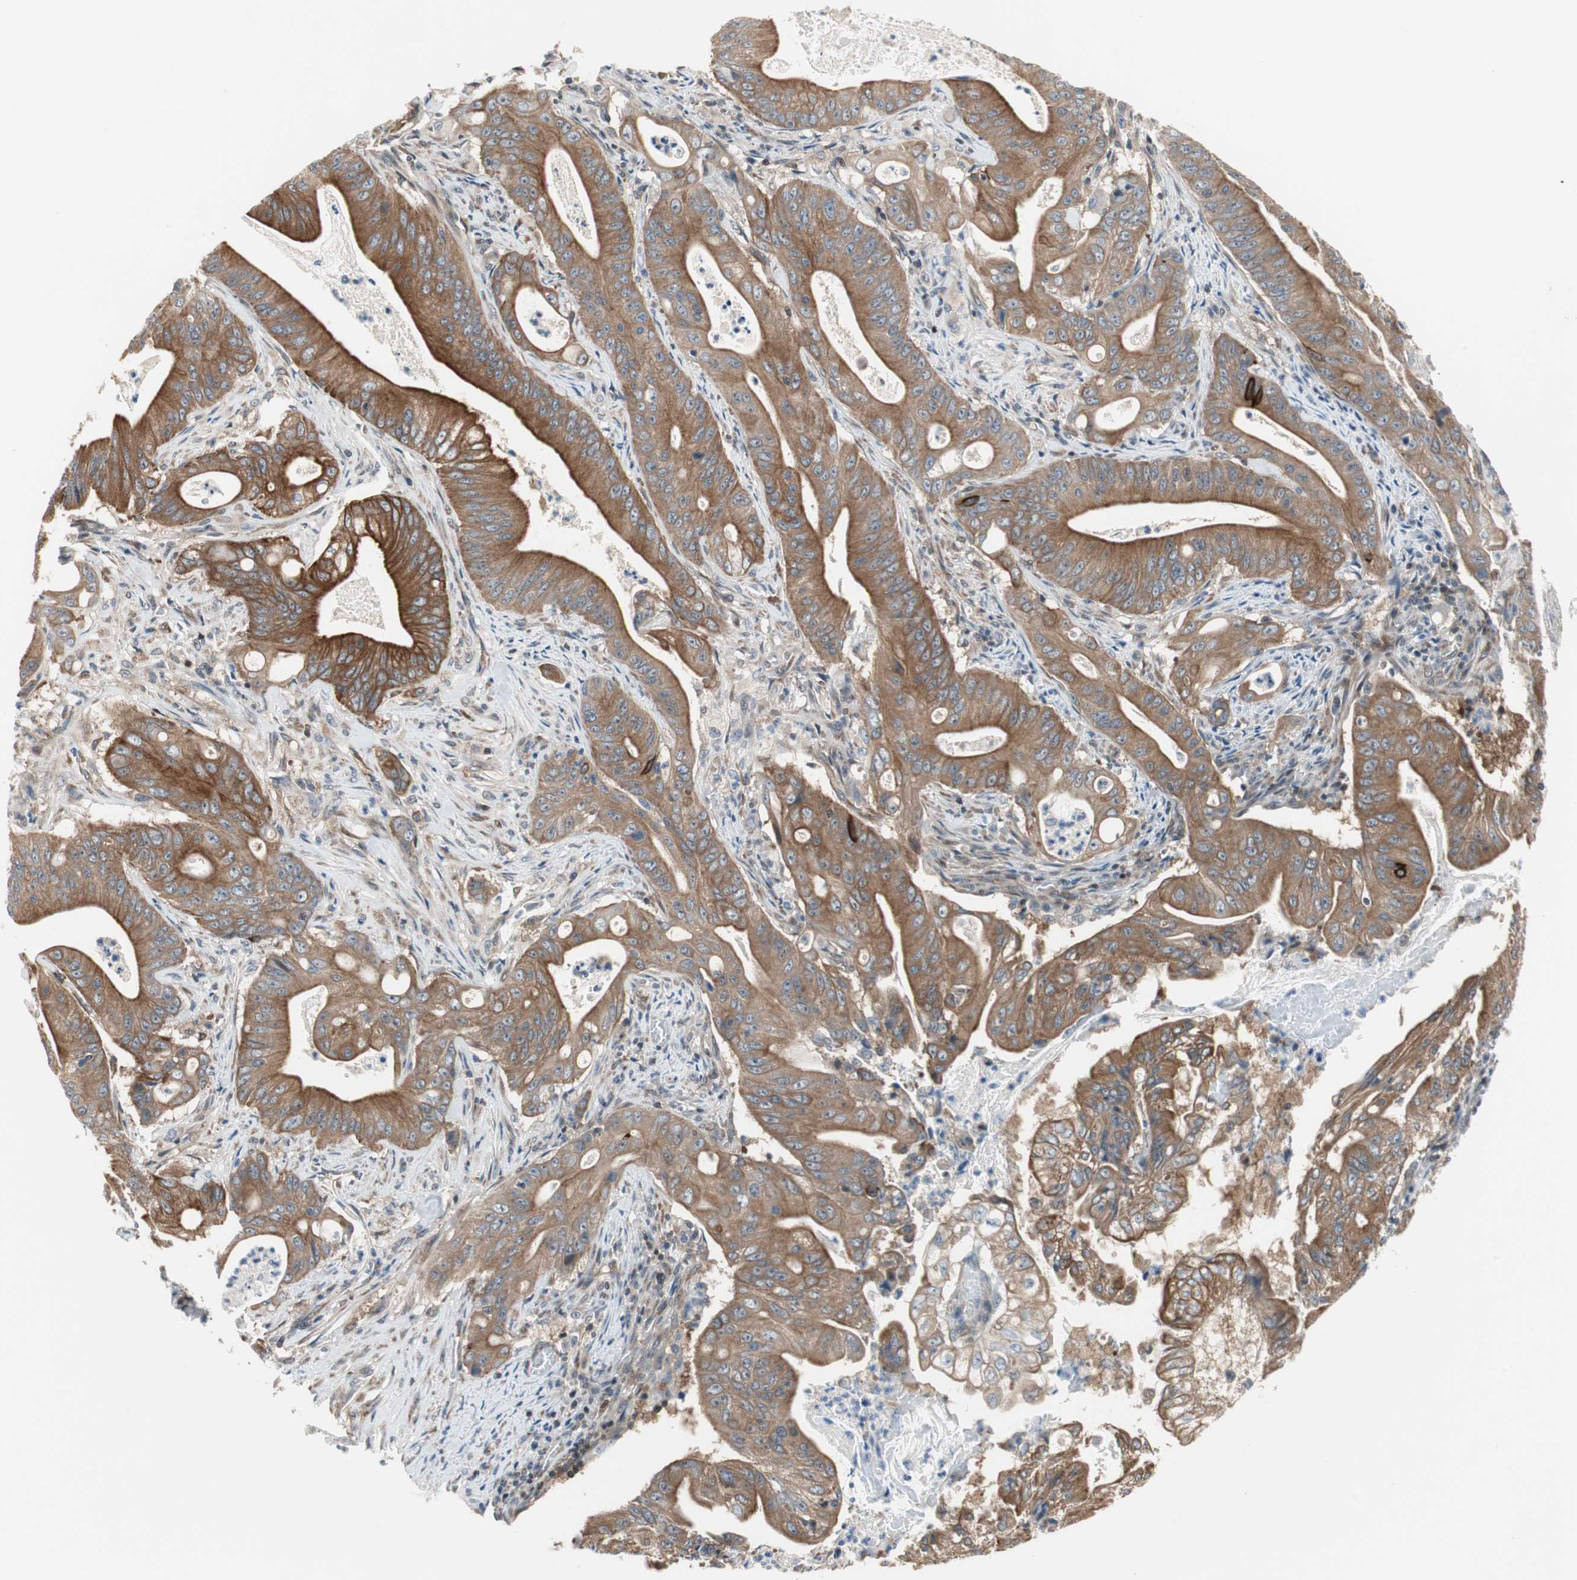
{"staining": {"intensity": "strong", "quantity": "25%-75%", "location": "cytoplasmic/membranous"}, "tissue": "pancreatic cancer", "cell_type": "Tumor cells", "image_type": "cancer", "snomed": [{"axis": "morphology", "description": "Normal tissue, NOS"}, {"axis": "topography", "description": "Lymph node"}], "caption": "Protein analysis of pancreatic cancer tissue displays strong cytoplasmic/membranous staining in approximately 25%-75% of tumor cells.", "gene": "ZNF512B", "patient": {"sex": "male", "age": 62}}